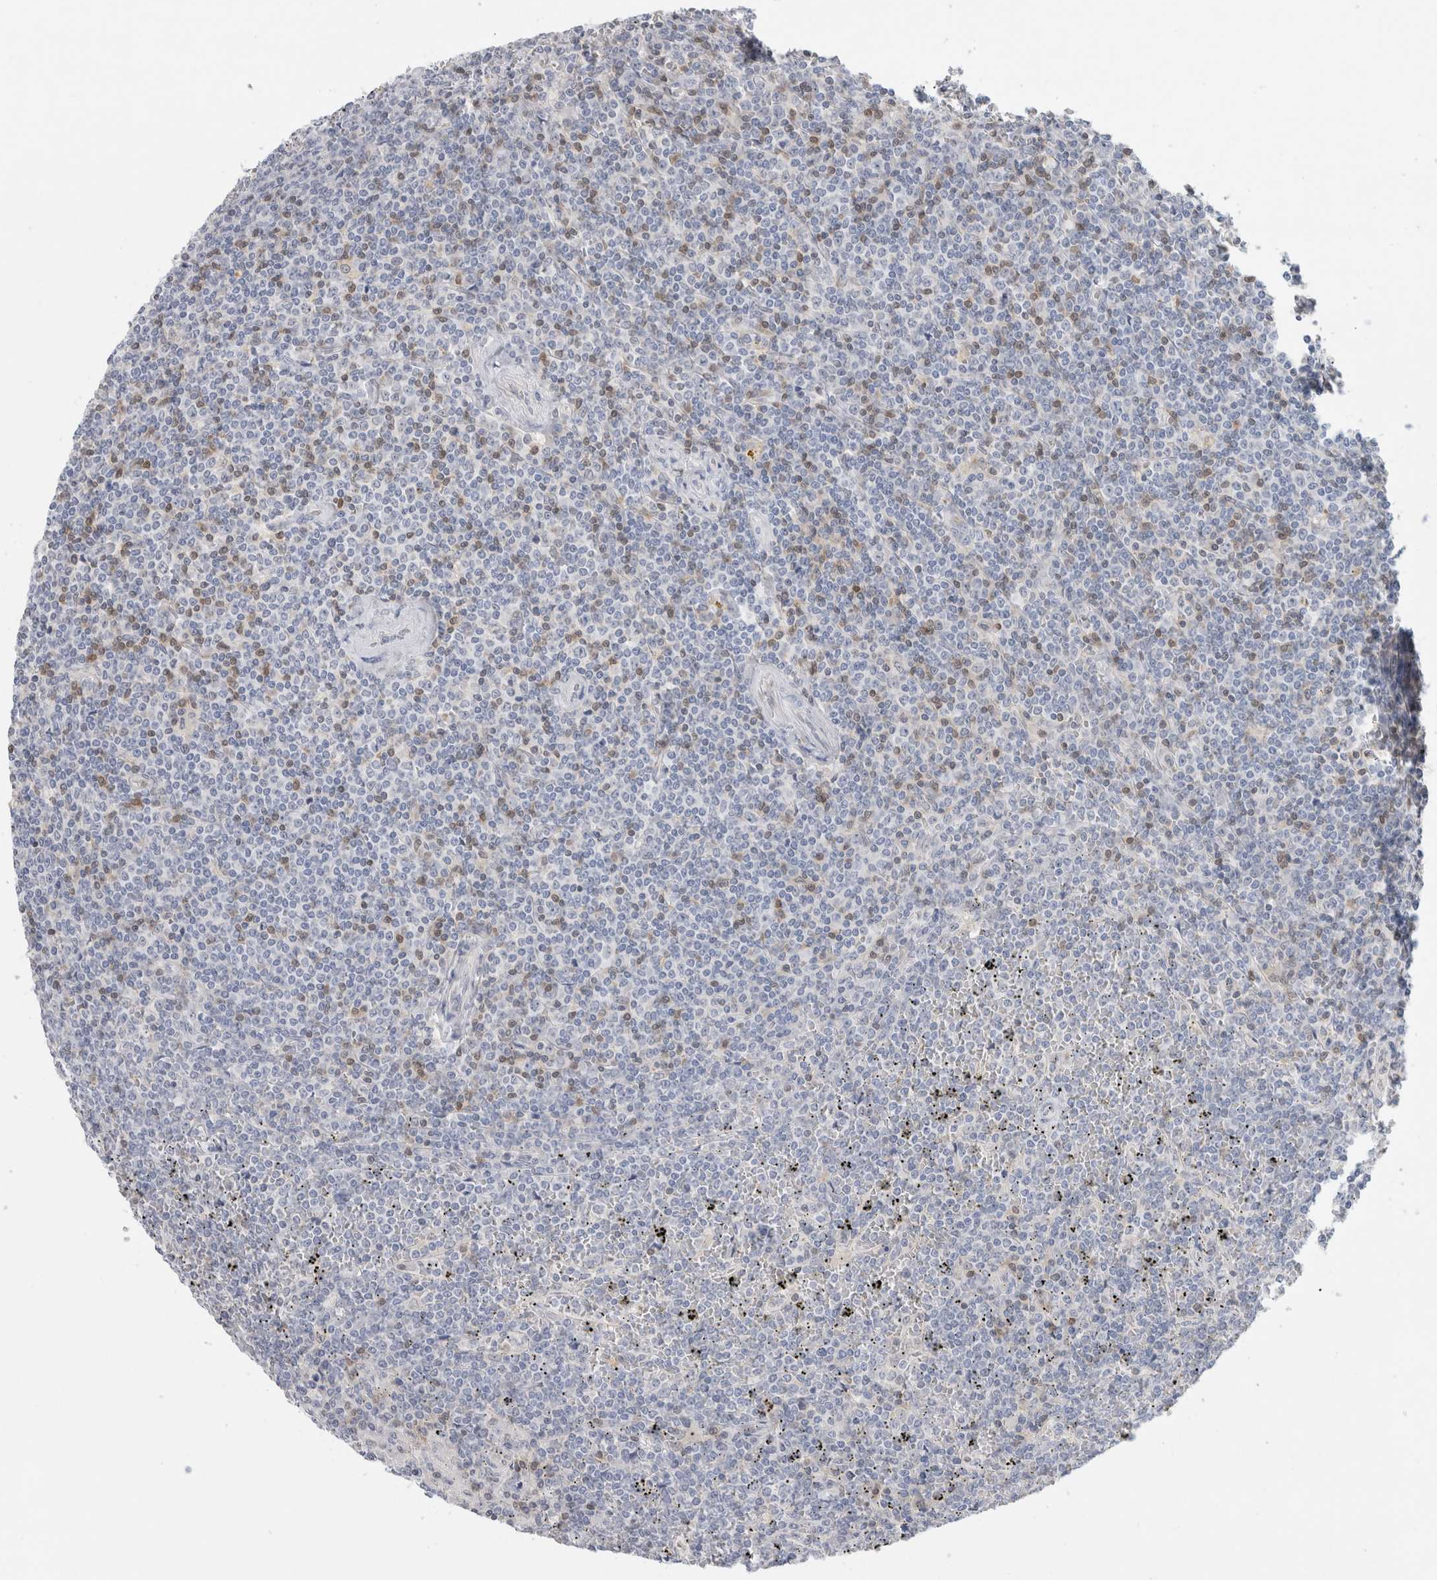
{"staining": {"intensity": "negative", "quantity": "none", "location": "none"}, "tissue": "lymphoma", "cell_type": "Tumor cells", "image_type": "cancer", "snomed": [{"axis": "morphology", "description": "Malignant lymphoma, non-Hodgkin's type, Low grade"}, {"axis": "topography", "description": "Spleen"}], "caption": "This is a histopathology image of immunohistochemistry staining of lymphoma, which shows no expression in tumor cells.", "gene": "CASP6", "patient": {"sex": "female", "age": 19}}